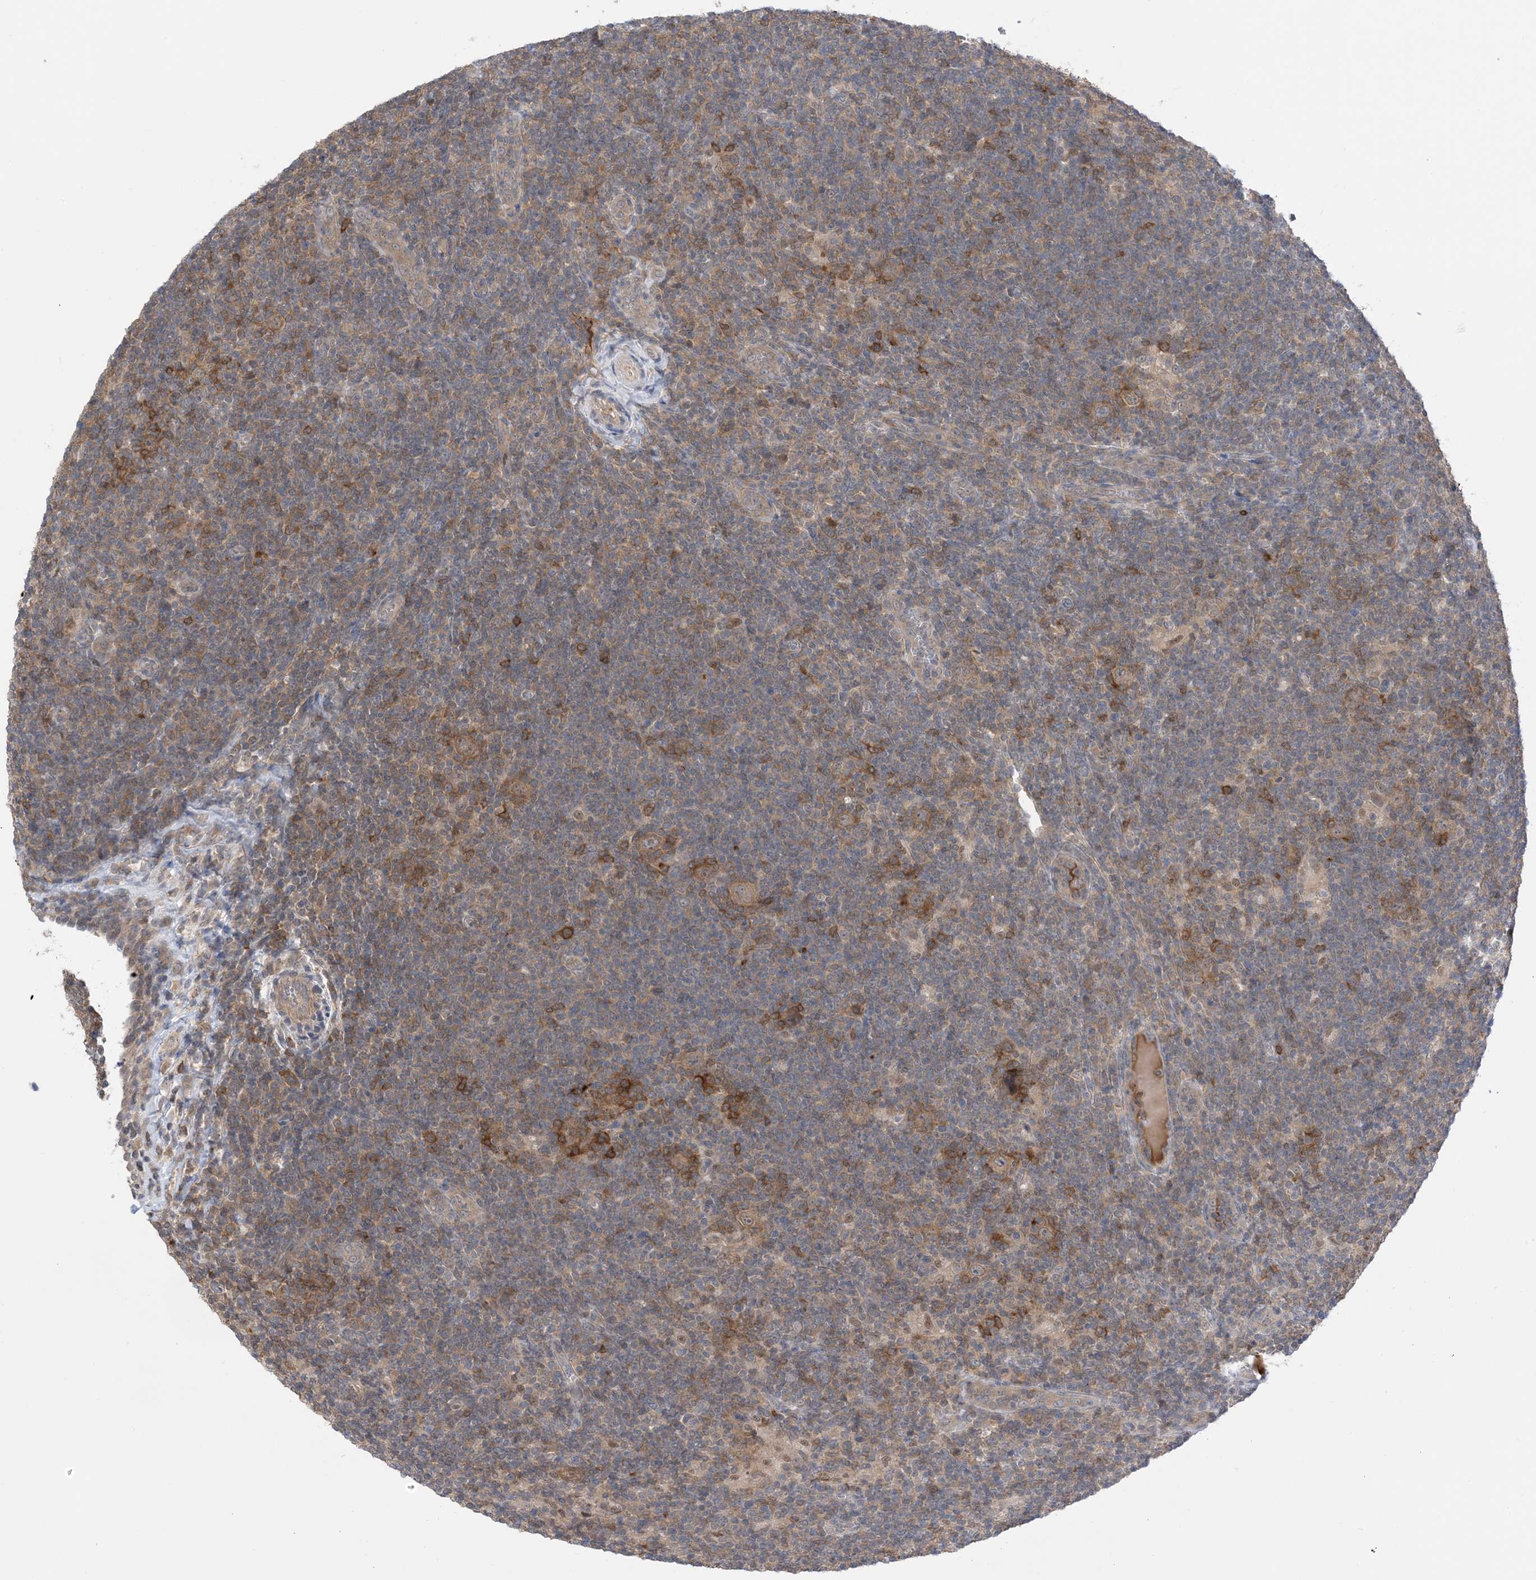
{"staining": {"intensity": "weak", "quantity": "25%-75%", "location": "cytoplasmic/membranous"}, "tissue": "lymphoma", "cell_type": "Tumor cells", "image_type": "cancer", "snomed": [{"axis": "morphology", "description": "Hodgkin's disease, NOS"}, {"axis": "topography", "description": "Lymph node"}], "caption": "Immunohistochemistry histopathology image of lymphoma stained for a protein (brown), which displays low levels of weak cytoplasmic/membranous staining in about 25%-75% of tumor cells.", "gene": "WDR26", "patient": {"sex": "female", "age": 57}}